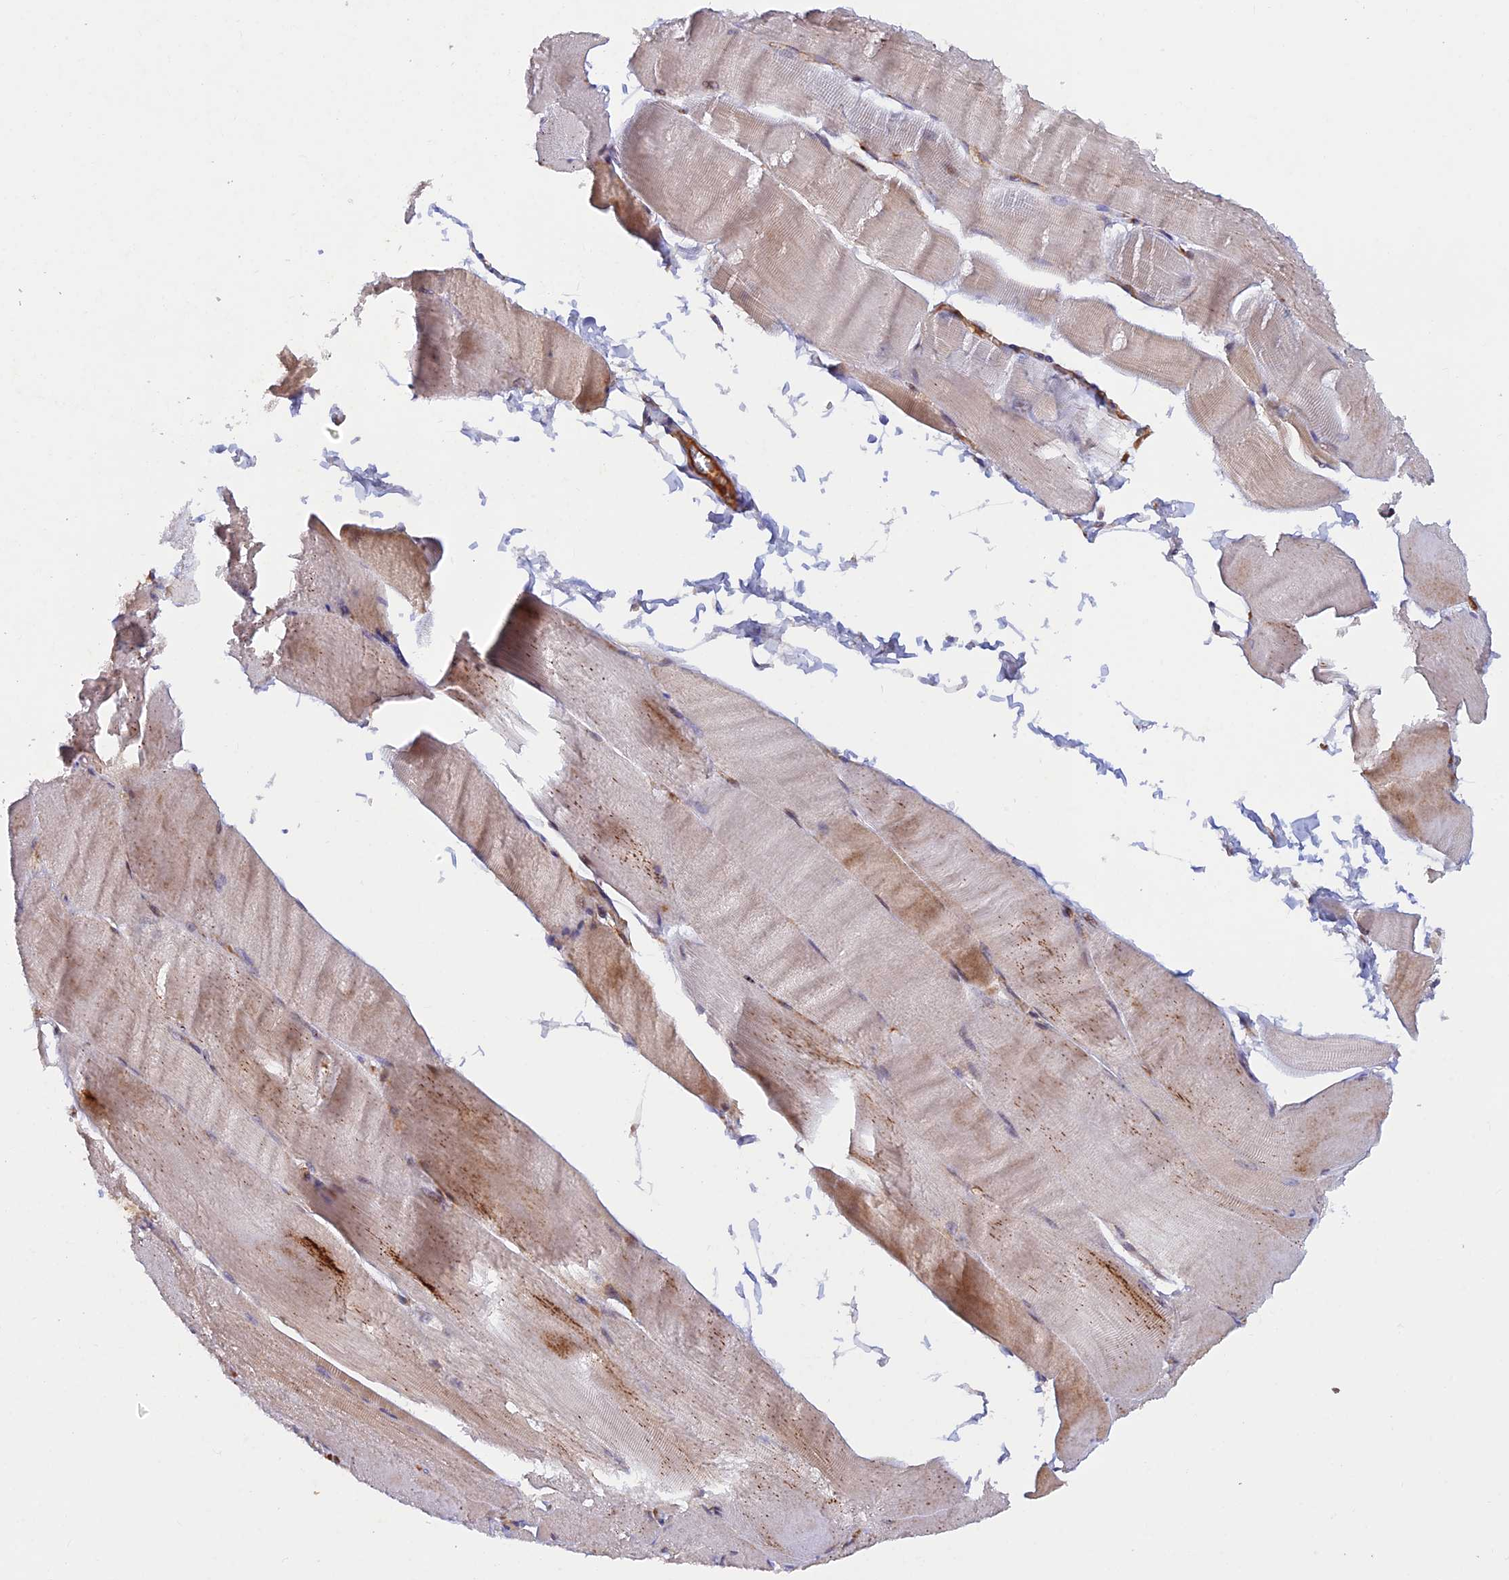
{"staining": {"intensity": "moderate", "quantity": "25%-75%", "location": "cytoplasmic/membranous"}, "tissue": "skeletal muscle", "cell_type": "Myocytes", "image_type": "normal", "snomed": [{"axis": "morphology", "description": "Normal tissue, NOS"}, {"axis": "morphology", "description": "Basal cell carcinoma"}, {"axis": "topography", "description": "Skeletal muscle"}], "caption": "A micrograph of skeletal muscle stained for a protein exhibits moderate cytoplasmic/membranous brown staining in myocytes. Immunohistochemistry stains the protein of interest in brown and the nuclei are stained blue.", "gene": "GMCL1", "patient": {"sex": "female", "age": 64}}